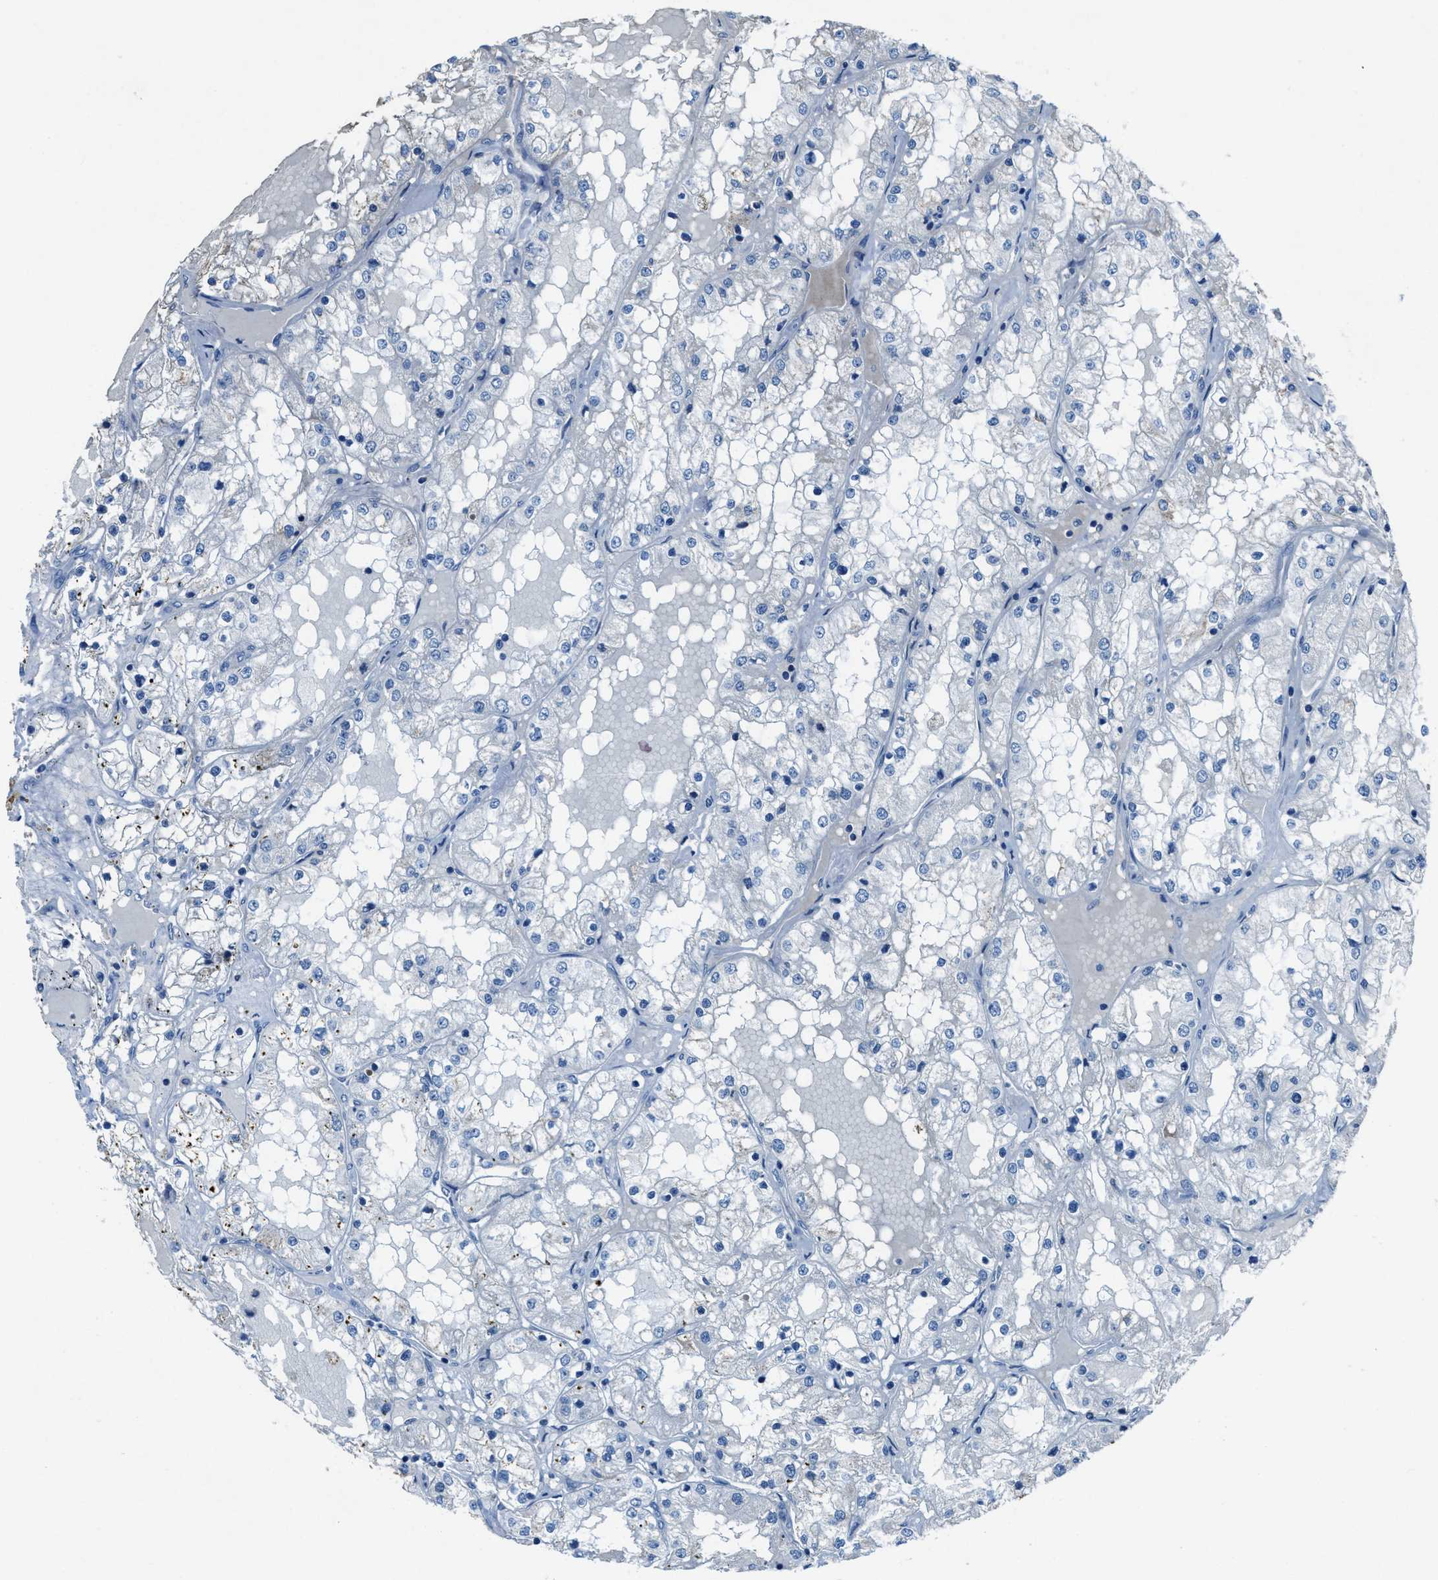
{"staining": {"intensity": "negative", "quantity": "none", "location": "none"}, "tissue": "renal cancer", "cell_type": "Tumor cells", "image_type": "cancer", "snomed": [{"axis": "morphology", "description": "Adenocarcinoma, NOS"}, {"axis": "topography", "description": "Kidney"}], "caption": "High power microscopy photomicrograph of an immunohistochemistry histopathology image of adenocarcinoma (renal), revealing no significant positivity in tumor cells. Brightfield microscopy of IHC stained with DAB (brown) and hematoxylin (blue), captured at high magnification.", "gene": "CDON", "patient": {"sex": "male", "age": 68}}